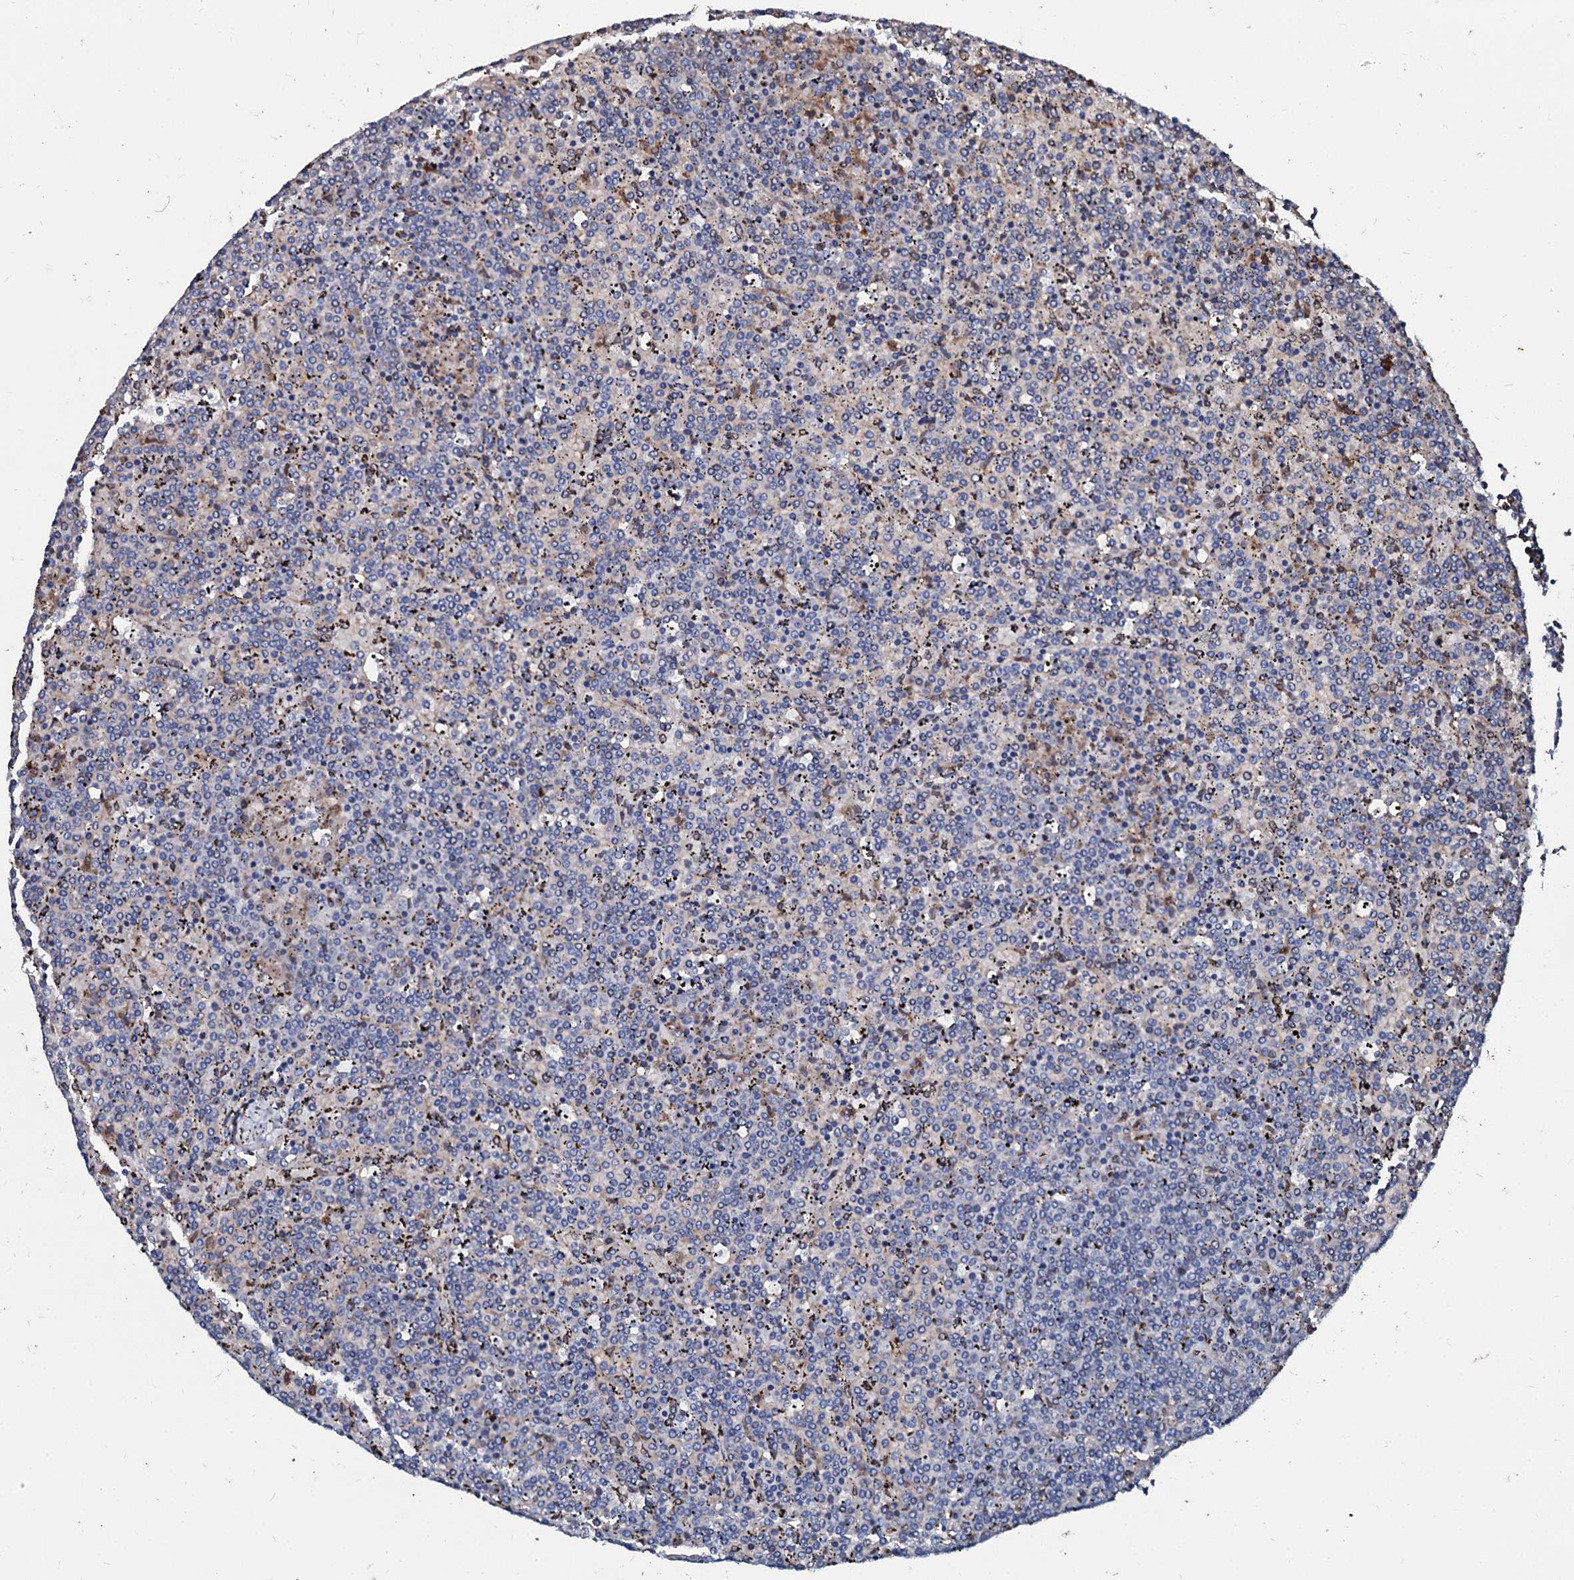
{"staining": {"intensity": "negative", "quantity": "none", "location": "none"}, "tissue": "lymphoma", "cell_type": "Tumor cells", "image_type": "cancer", "snomed": [{"axis": "morphology", "description": "Malignant lymphoma, non-Hodgkin's type, Low grade"}, {"axis": "topography", "description": "Spleen"}], "caption": "Lymphoma was stained to show a protein in brown. There is no significant expression in tumor cells. (DAB immunohistochemistry (IHC) visualized using brightfield microscopy, high magnification).", "gene": "NRP2", "patient": {"sex": "female", "age": 19}}